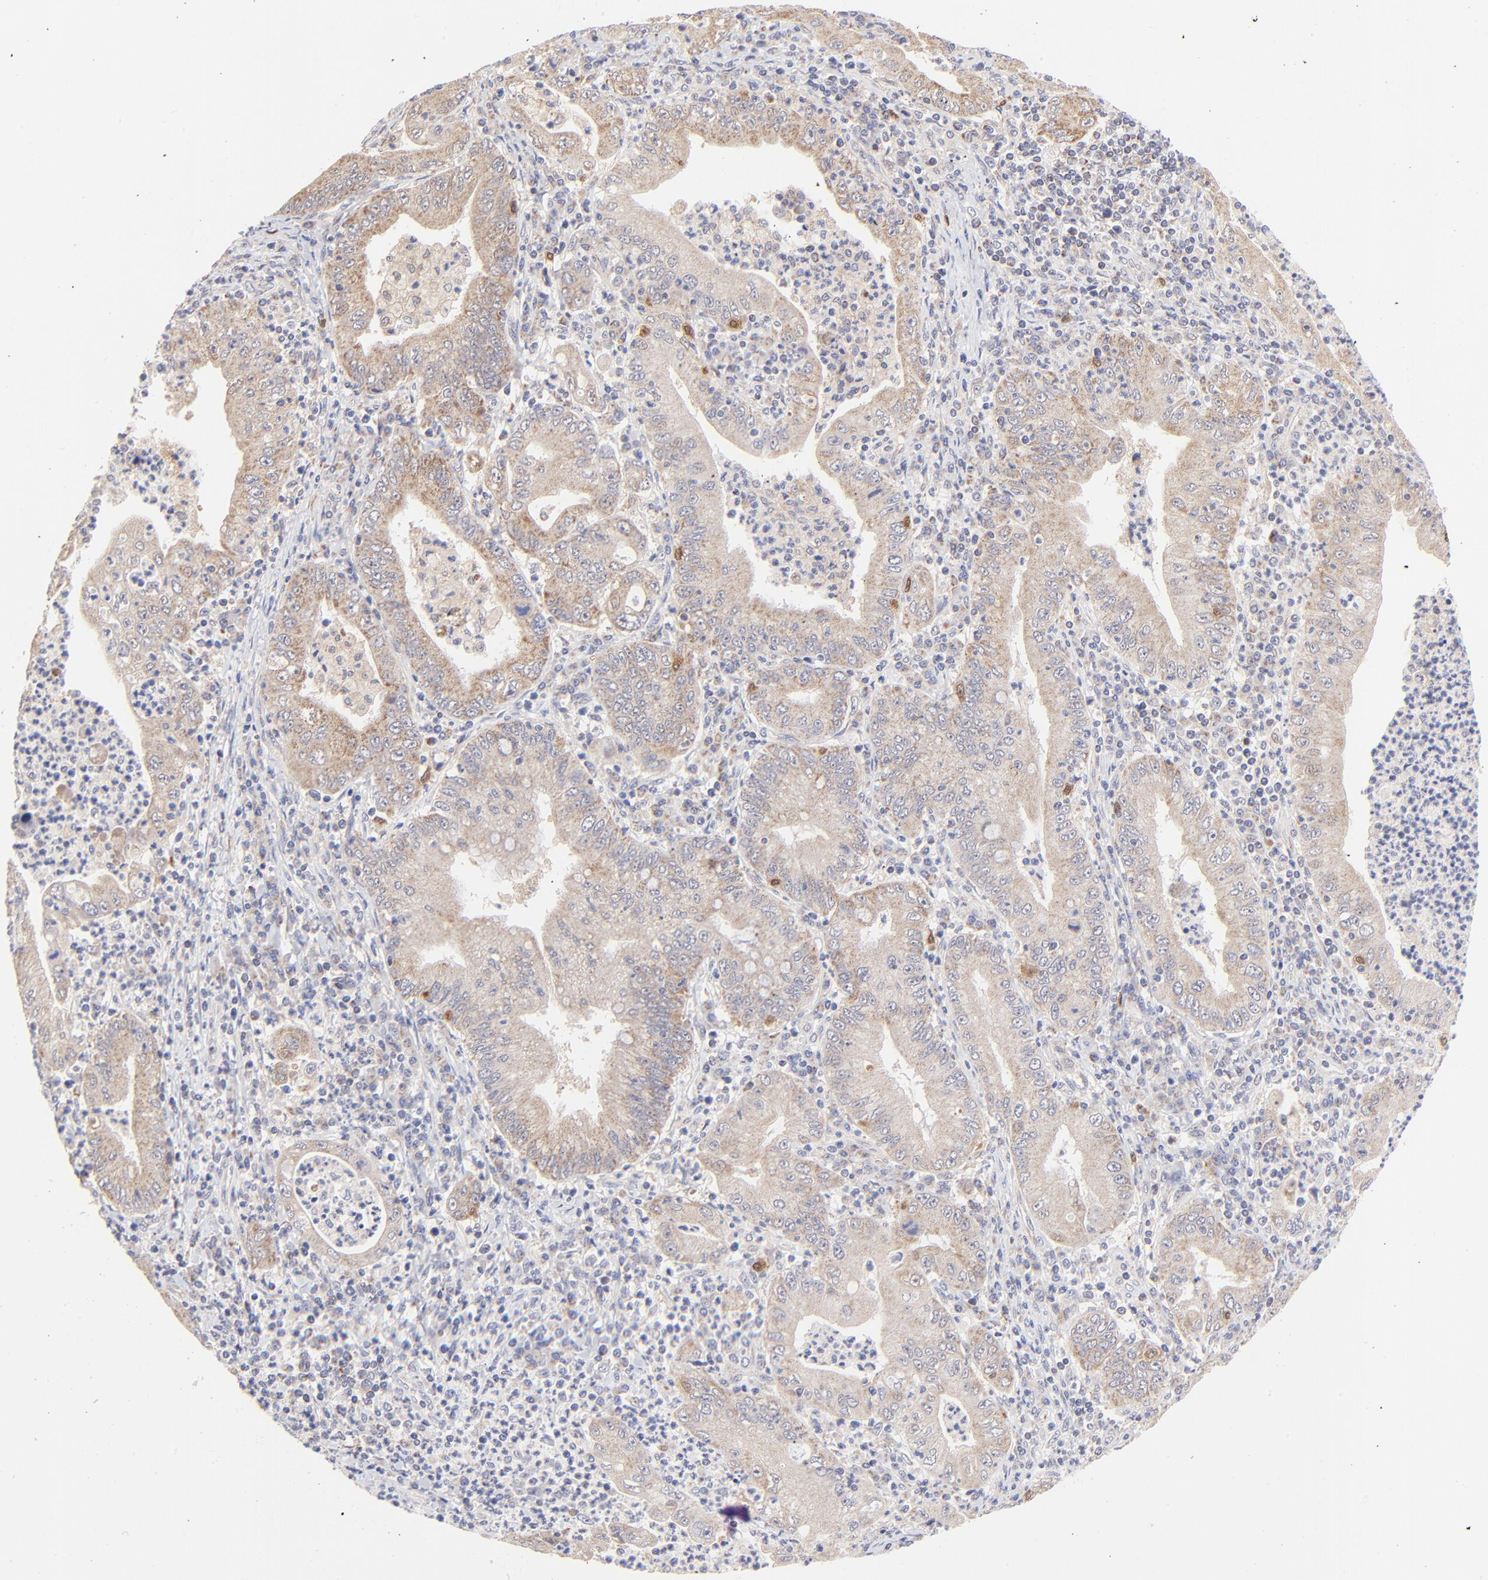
{"staining": {"intensity": "moderate", "quantity": ">75%", "location": "cytoplasmic/membranous"}, "tissue": "stomach cancer", "cell_type": "Tumor cells", "image_type": "cancer", "snomed": [{"axis": "morphology", "description": "Normal tissue, NOS"}, {"axis": "morphology", "description": "Adenocarcinoma, NOS"}, {"axis": "topography", "description": "Esophagus"}, {"axis": "topography", "description": "Stomach, upper"}, {"axis": "topography", "description": "Peripheral nerve tissue"}], "caption": "Tumor cells display moderate cytoplasmic/membranous positivity in about >75% of cells in adenocarcinoma (stomach).", "gene": "FBXL12", "patient": {"sex": "male", "age": 62}}